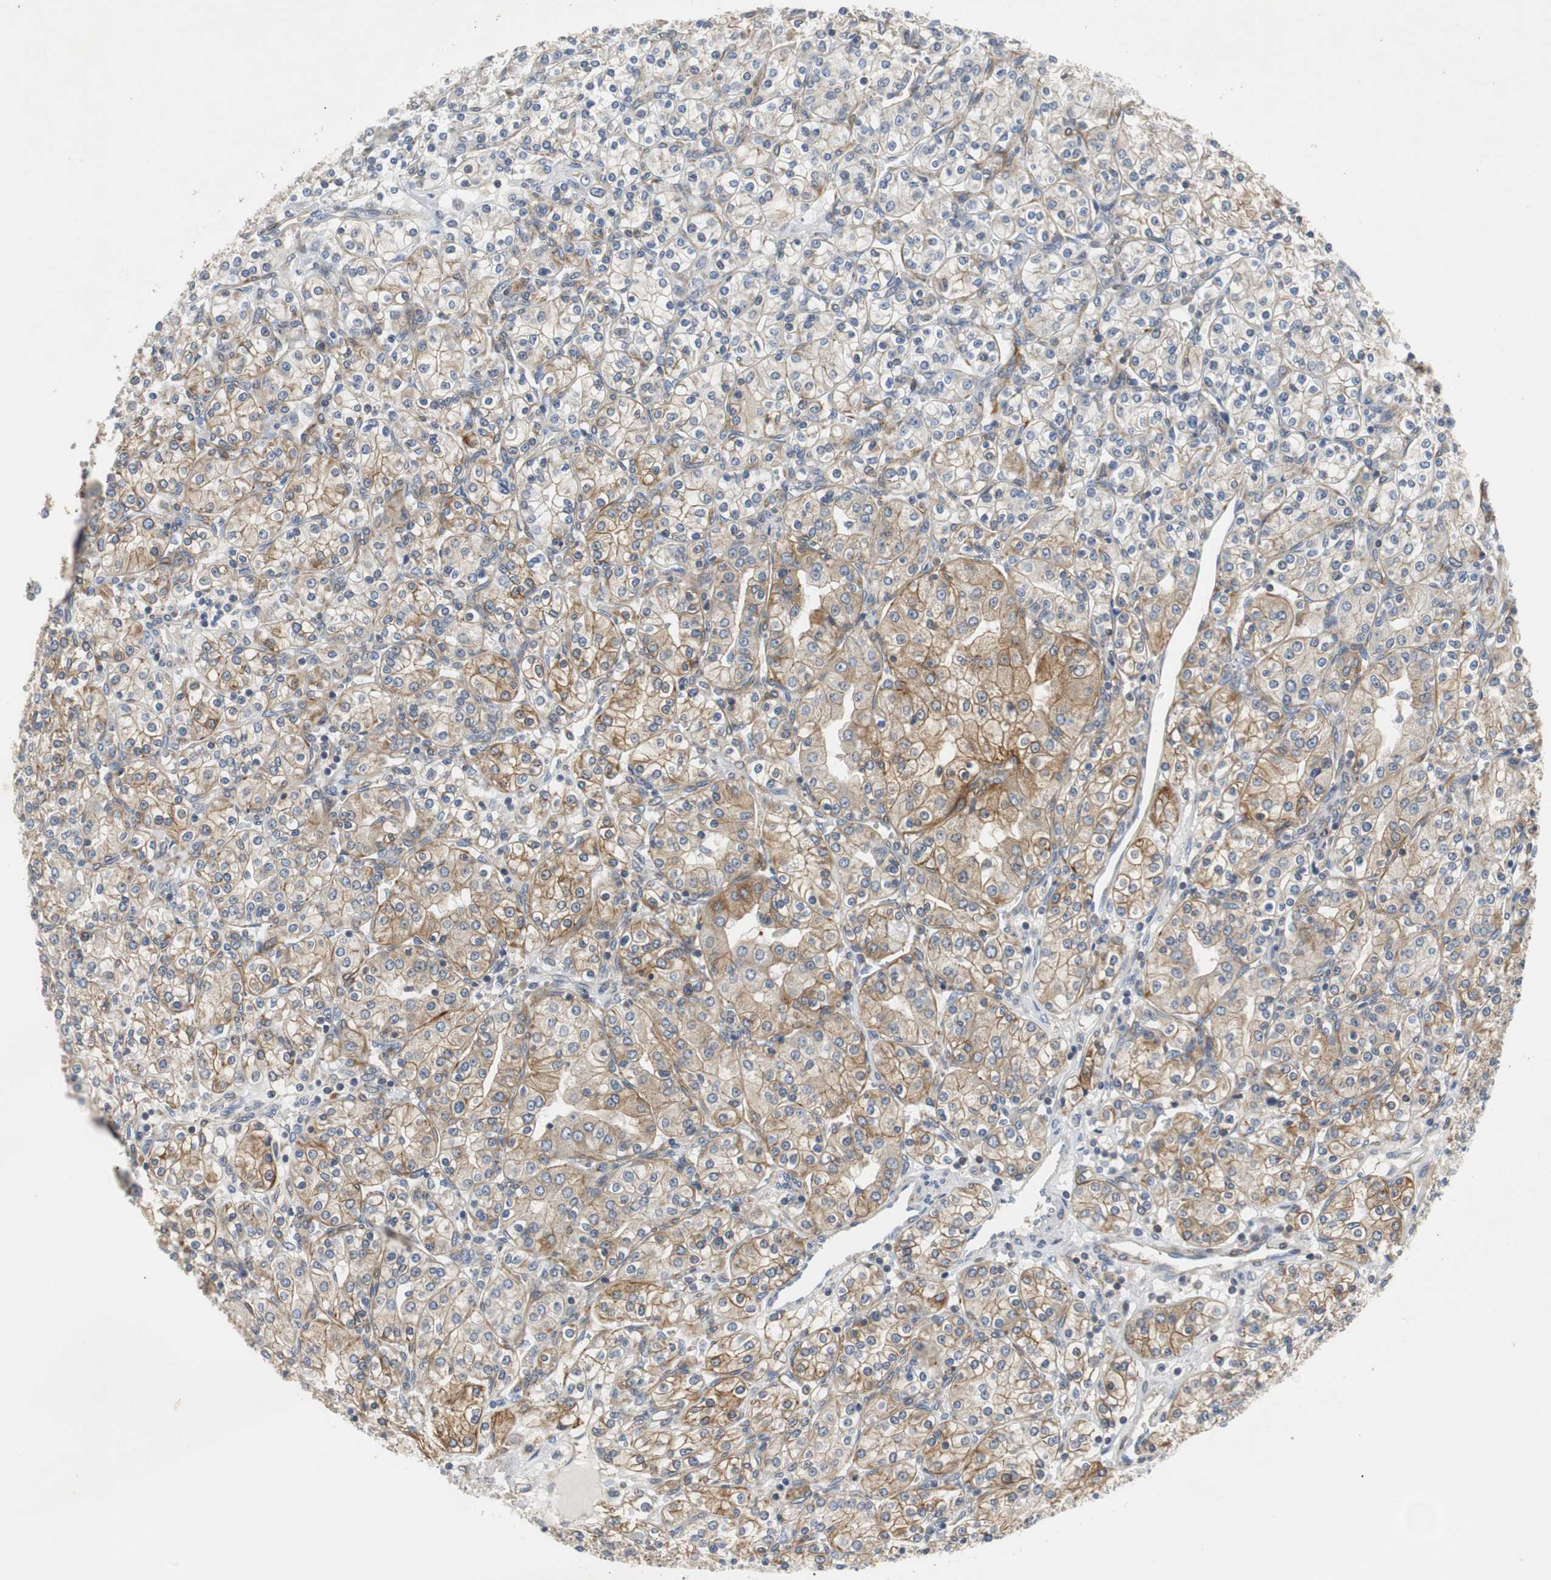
{"staining": {"intensity": "moderate", "quantity": "<25%", "location": "cytoplasmic/membranous"}, "tissue": "renal cancer", "cell_type": "Tumor cells", "image_type": "cancer", "snomed": [{"axis": "morphology", "description": "Adenocarcinoma, NOS"}, {"axis": "topography", "description": "Kidney"}], "caption": "An image showing moderate cytoplasmic/membranous positivity in approximately <25% of tumor cells in renal adenocarcinoma, as visualized by brown immunohistochemical staining.", "gene": "GYS1", "patient": {"sex": "male", "age": 77}}